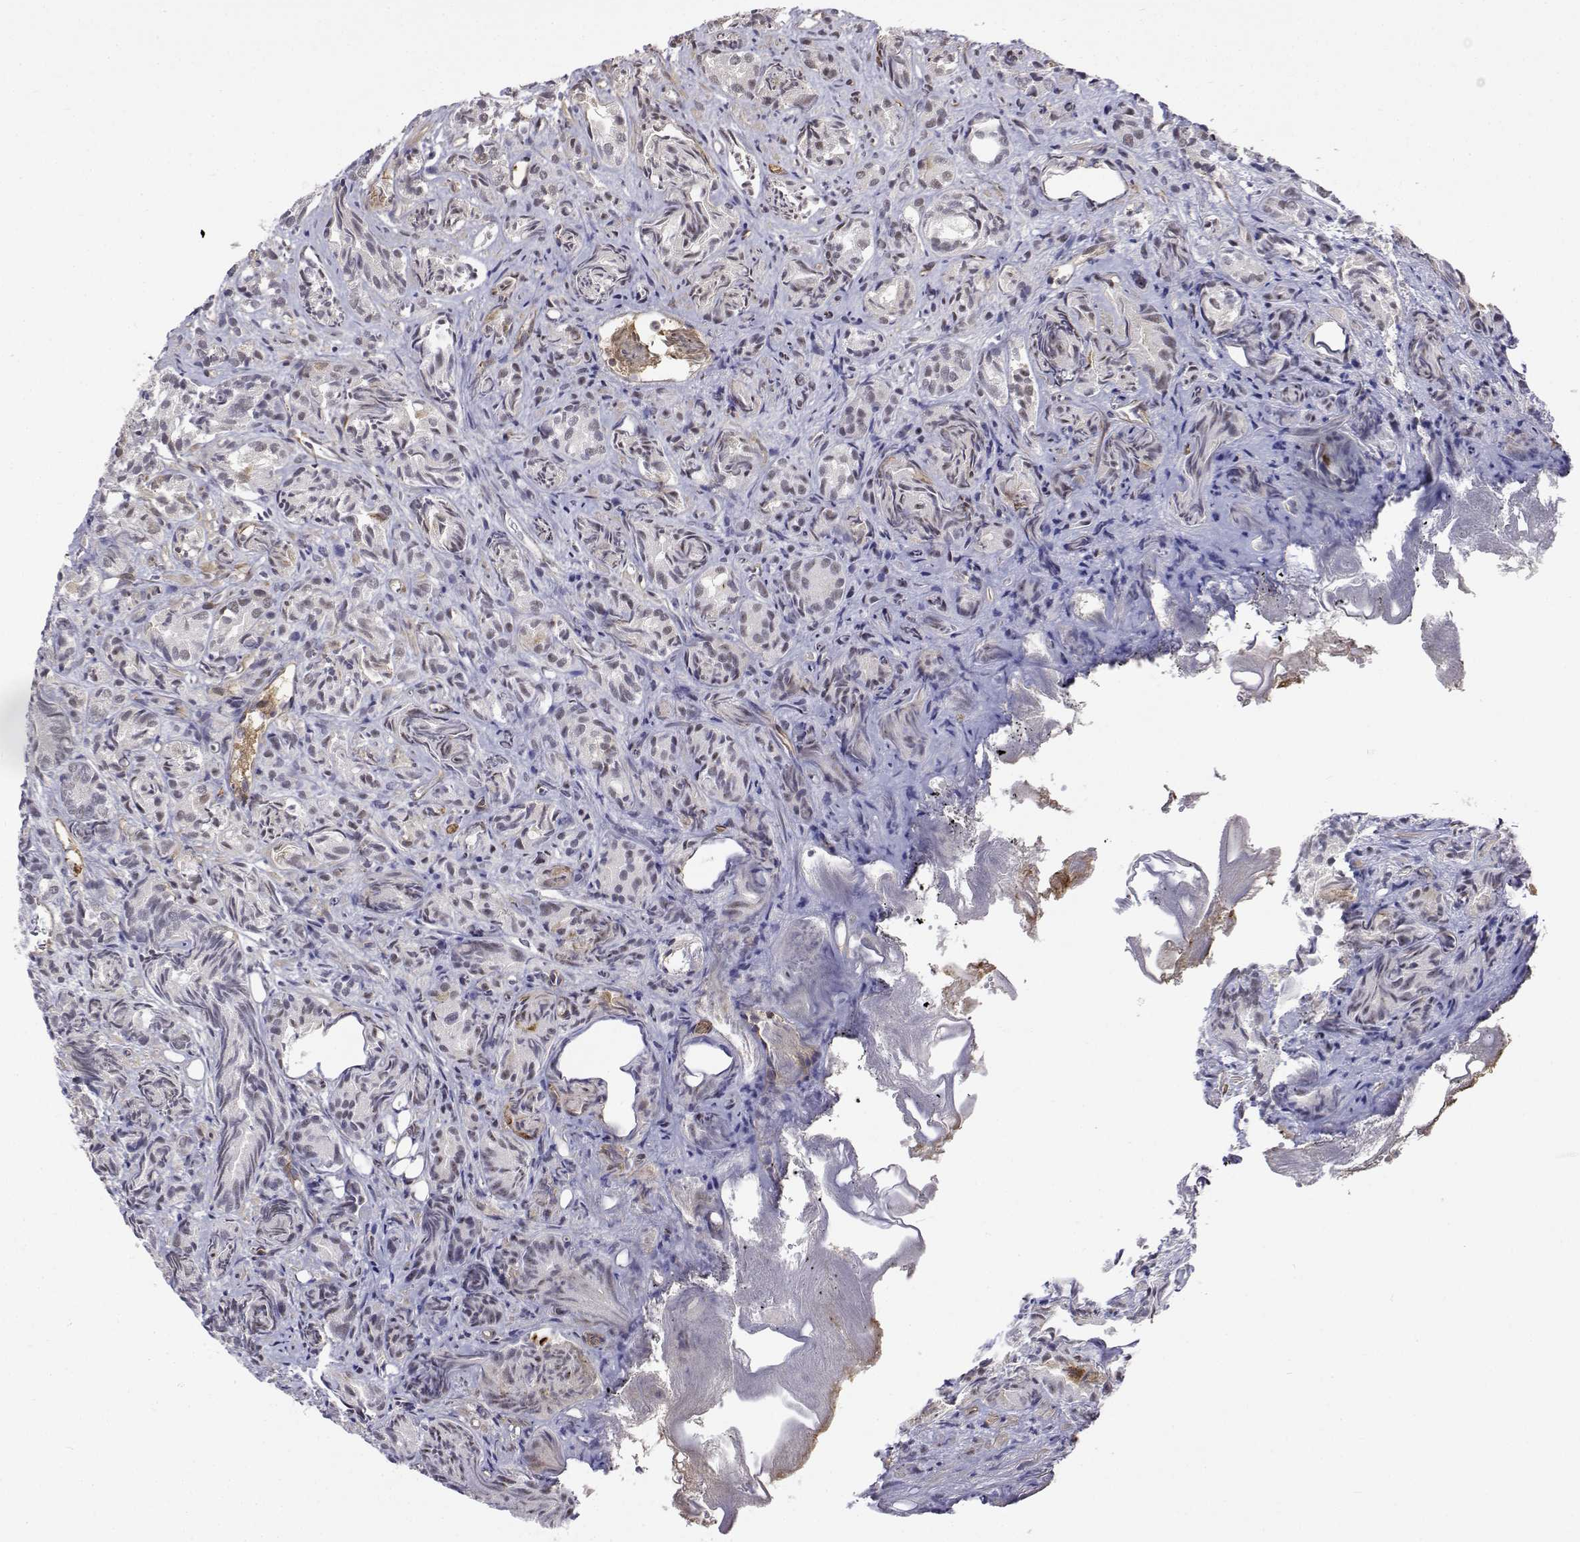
{"staining": {"intensity": "weak", "quantity": "25%-75%", "location": "nuclear"}, "tissue": "prostate cancer", "cell_type": "Tumor cells", "image_type": "cancer", "snomed": [{"axis": "morphology", "description": "Adenocarcinoma, High grade"}, {"axis": "topography", "description": "Prostate"}], "caption": "Immunohistochemical staining of human adenocarcinoma (high-grade) (prostate) exhibits weak nuclear protein expression in approximately 25%-75% of tumor cells.", "gene": "ITGA7", "patient": {"sex": "male", "age": 84}}